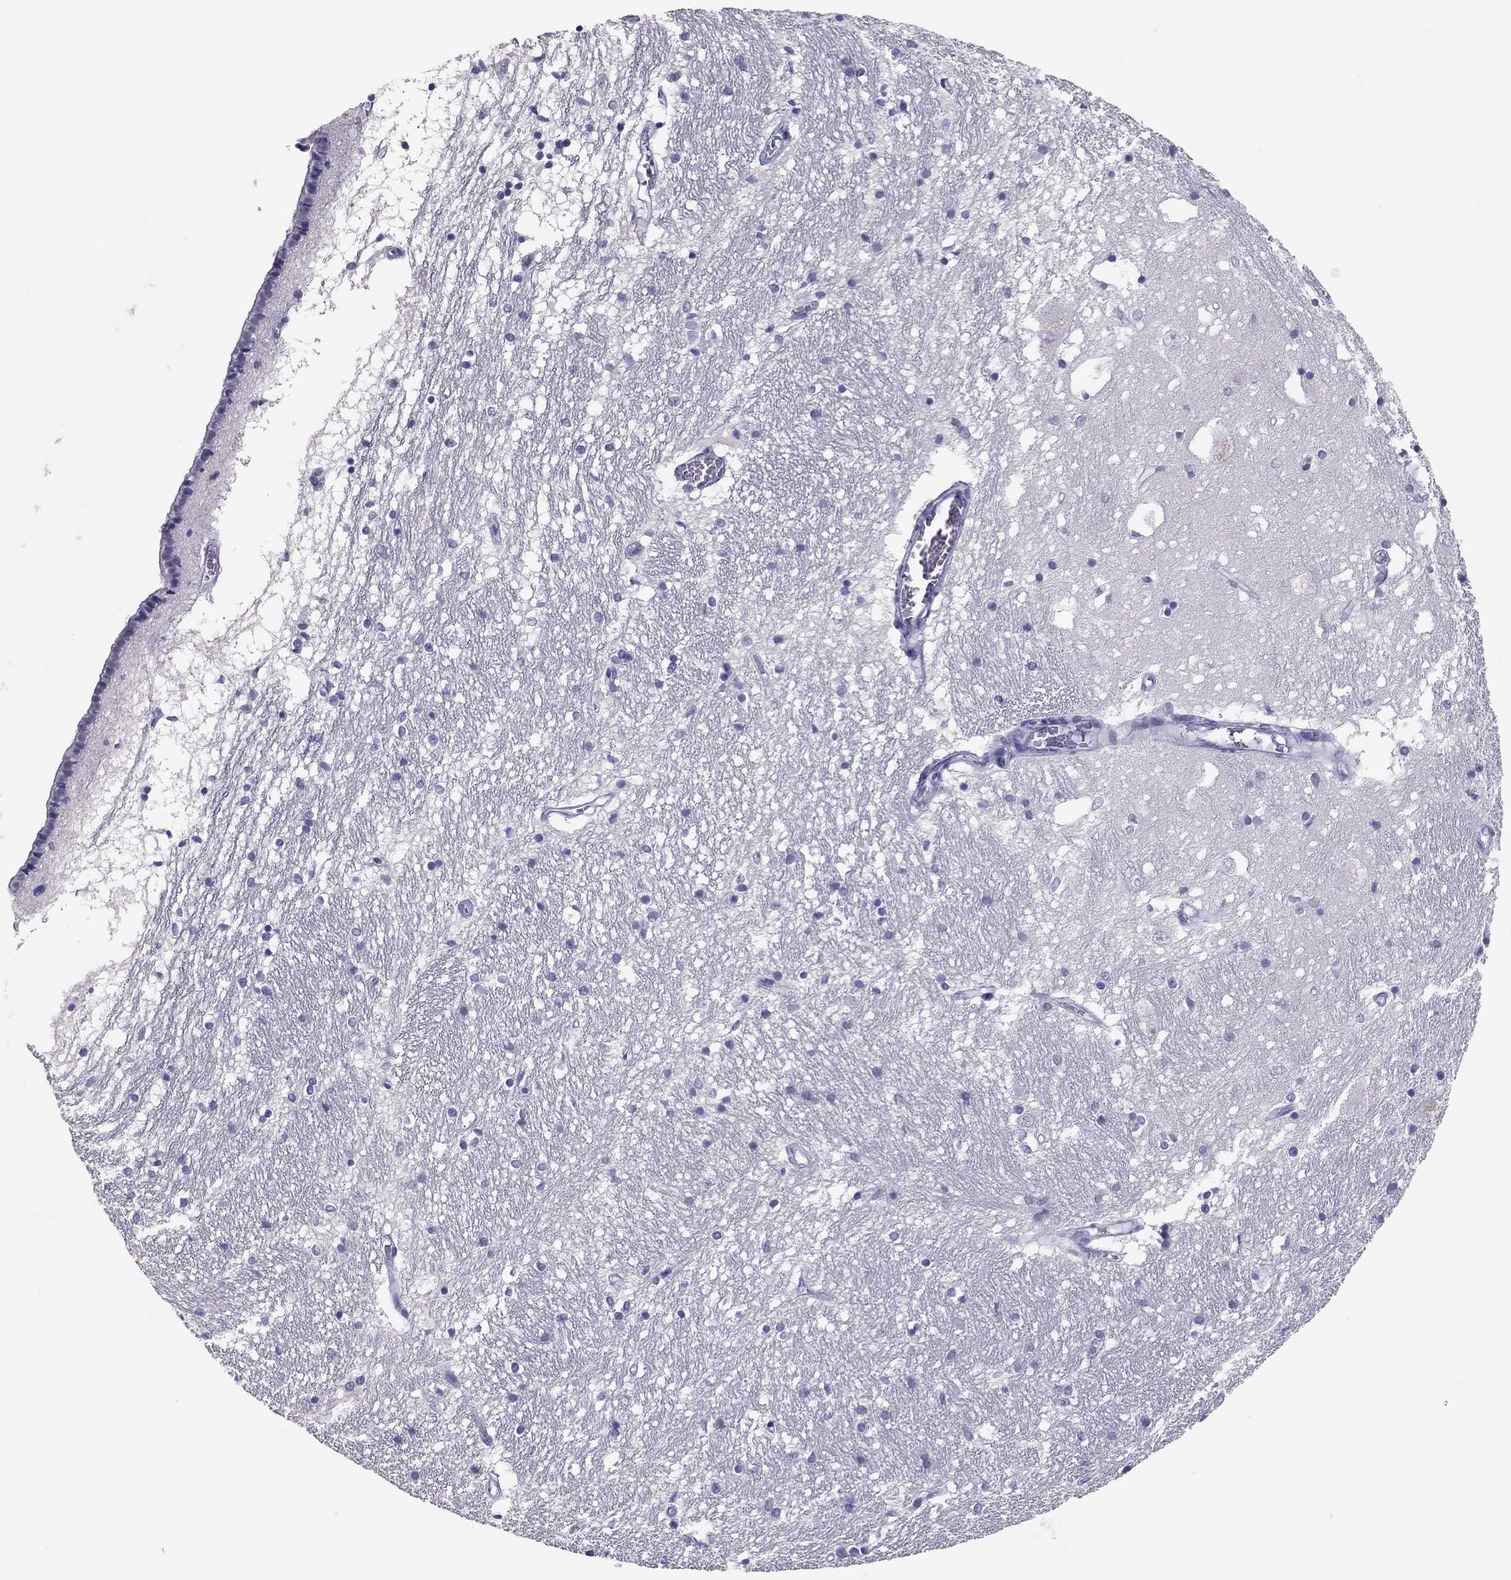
{"staining": {"intensity": "negative", "quantity": "none", "location": "none"}, "tissue": "caudate", "cell_type": "Glial cells", "image_type": "normal", "snomed": [{"axis": "morphology", "description": "Normal tissue, NOS"}, {"axis": "topography", "description": "Lateral ventricle wall"}], "caption": "Immunohistochemical staining of unremarkable human caudate displays no significant expression in glial cells.", "gene": "PHOX2A", "patient": {"sex": "female", "age": 71}}